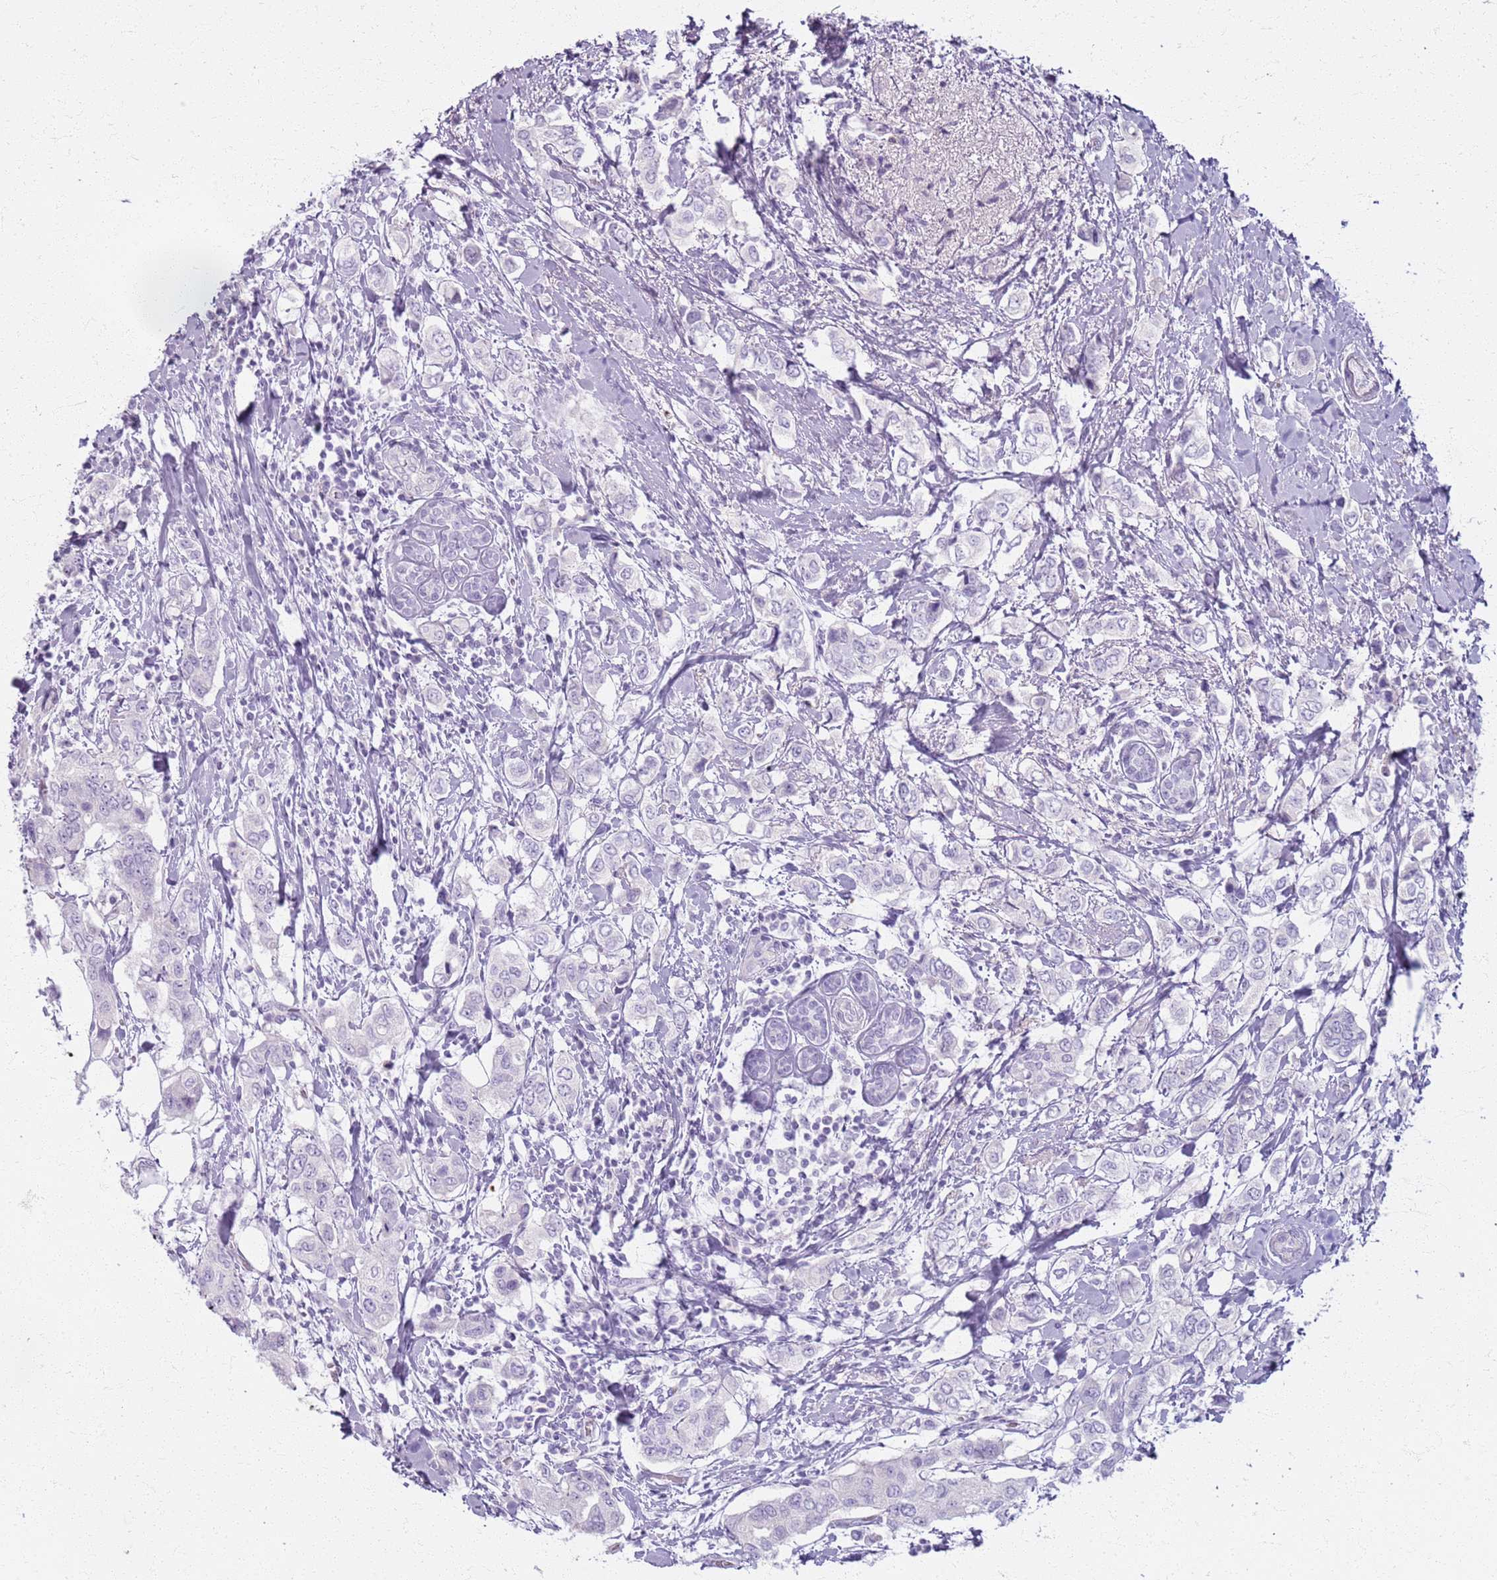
{"staining": {"intensity": "negative", "quantity": "none", "location": "none"}, "tissue": "breast cancer", "cell_type": "Tumor cells", "image_type": "cancer", "snomed": [{"axis": "morphology", "description": "Lobular carcinoma"}, {"axis": "topography", "description": "Breast"}], "caption": "Tumor cells are negative for protein expression in human breast cancer.", "gene": "CSRP3", "patient": {"sex": "female", "age": 51}}